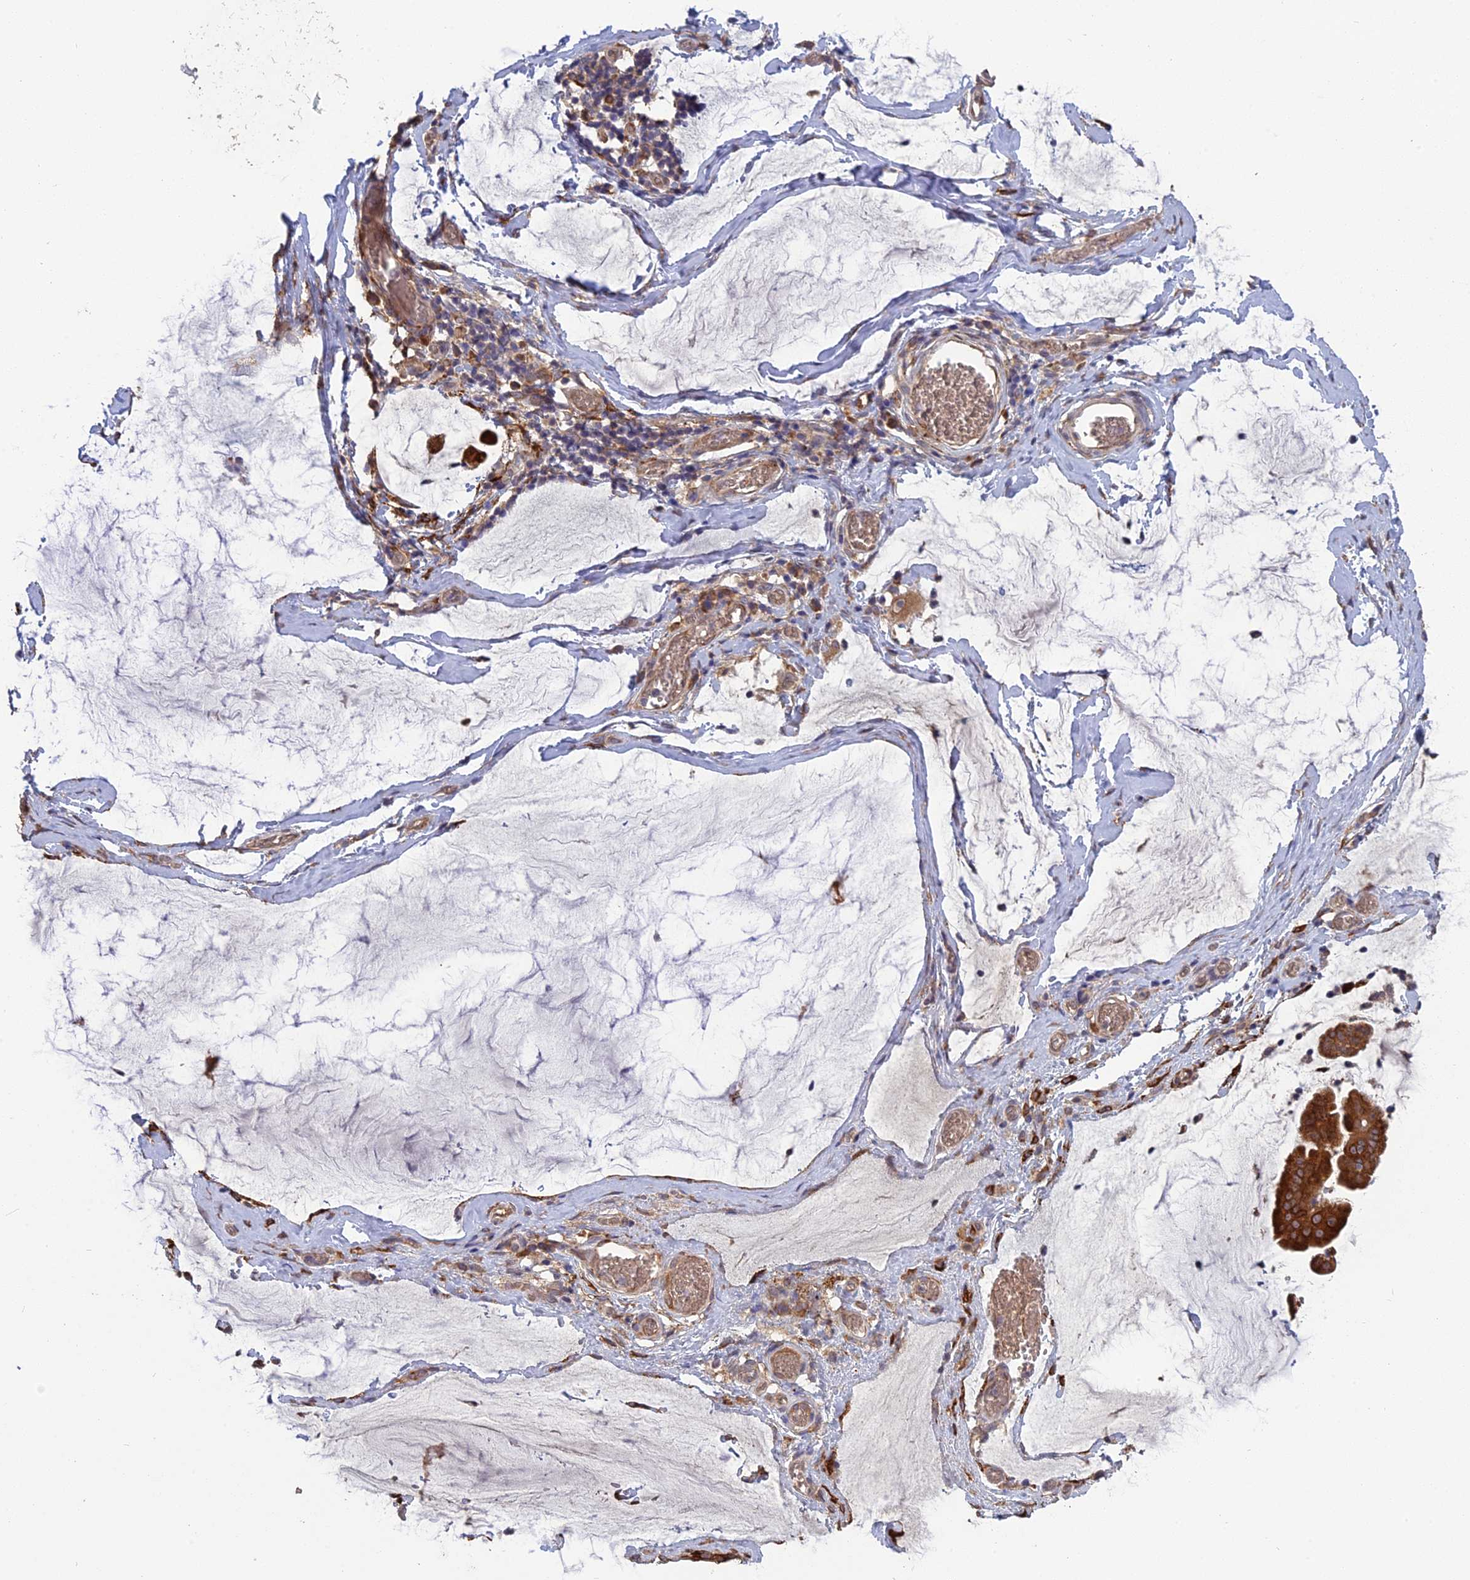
{"staining": {"intensity": "strong", "quantity": ">75%", "location": "cytoplasmic/membranous"}, "tissue": "ovarian cancer", "cell_type": "Tumor cells", "image_type": "cancer", "snomed": [{"axis": "morphology", "description": "Cystadenocarcinoma, mucinous, NOS"}, {"axis": "topography", "description": "Ovary"}], "caption": "Ovarian cancer stained with a brown dye shows strong cytoplasmic/membranous positive staining in approximately >75% of tumor cells.", "gene": "PPIC", "patient": {"sex": "female", "age": 73}}